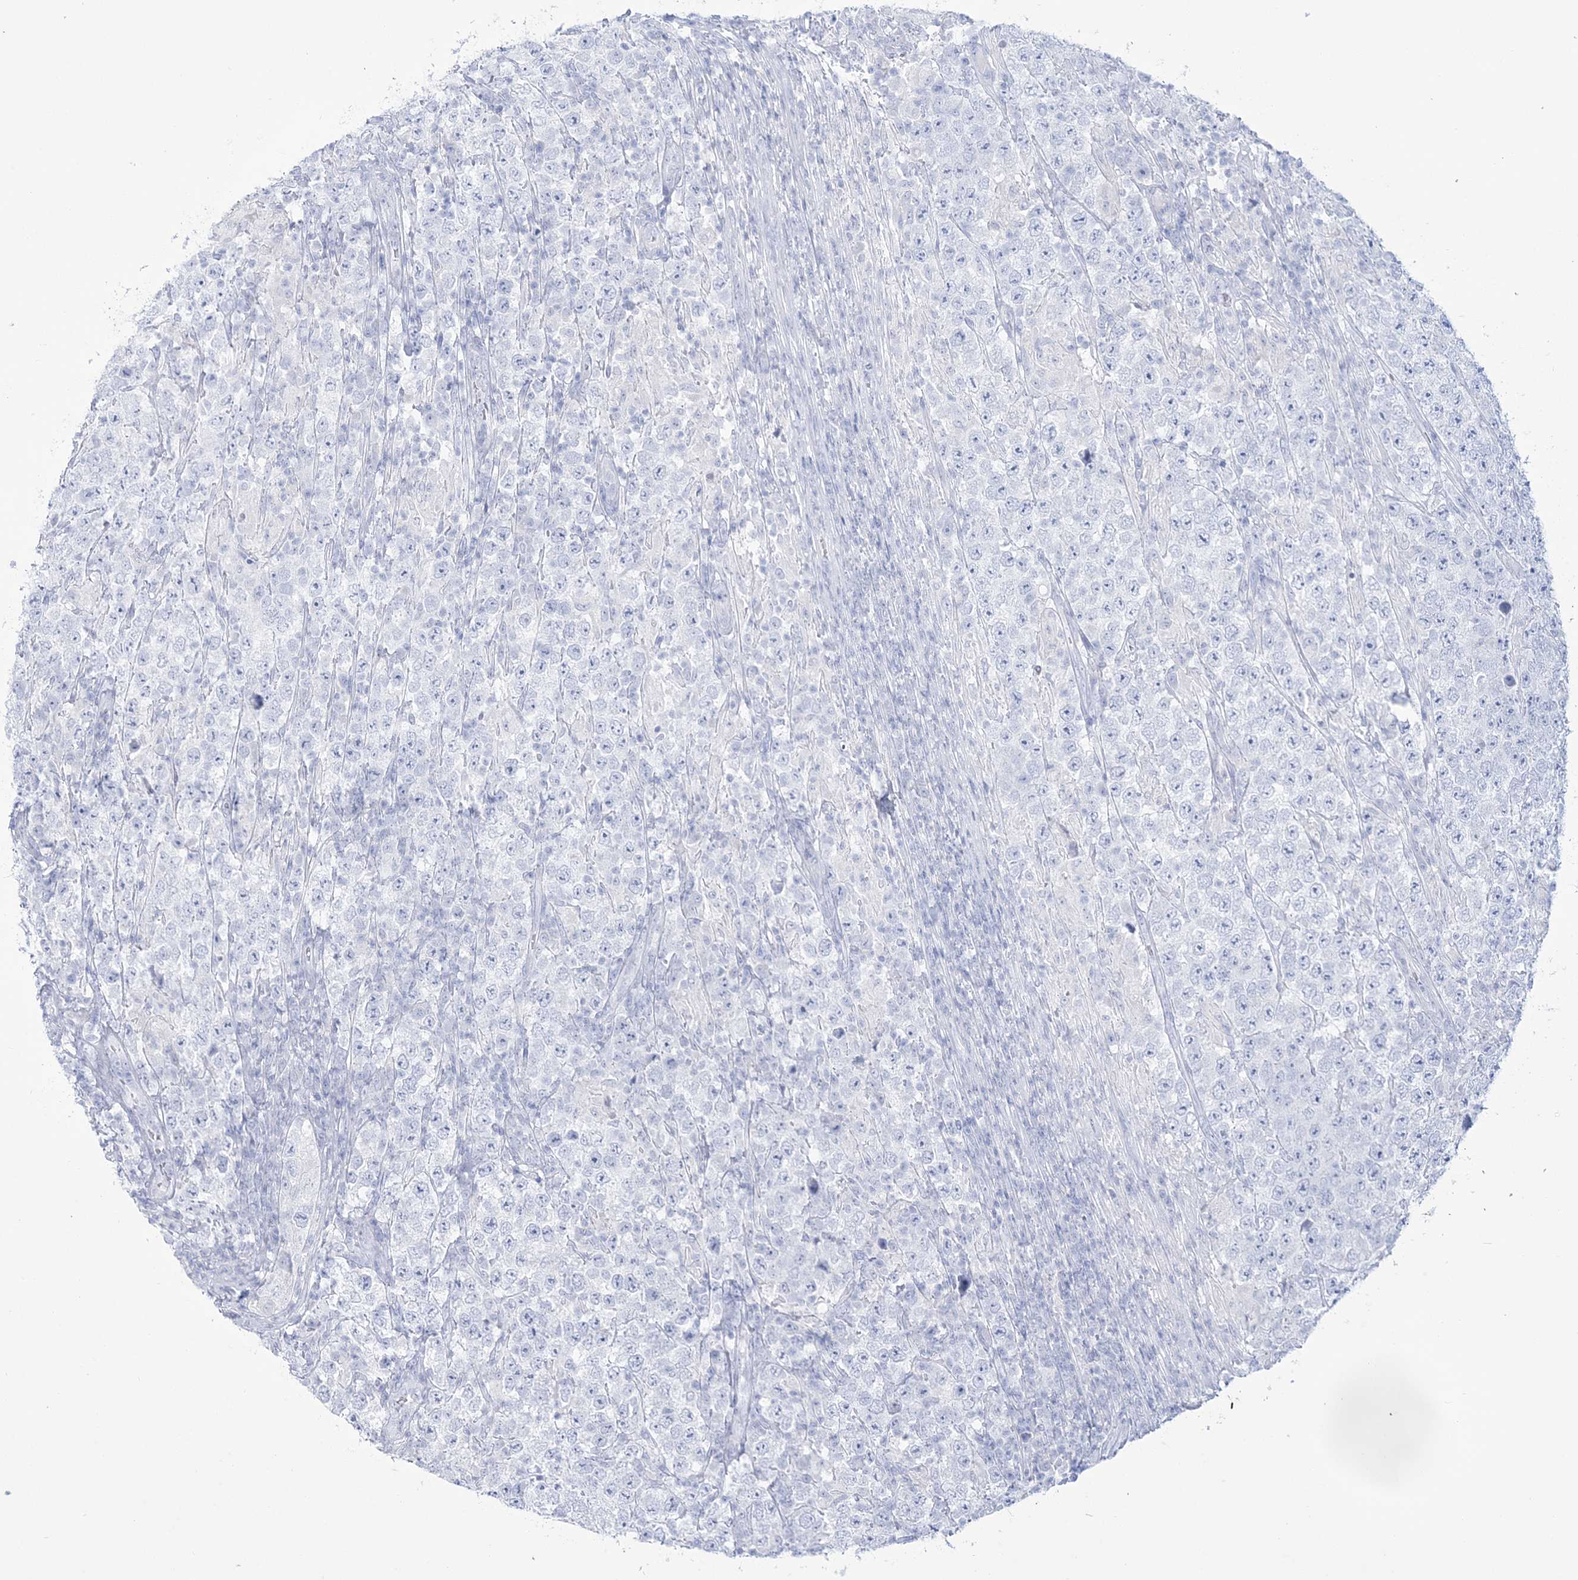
{"staining": {"intensity": "negative", "quantity": "none", "location": "none"}, "tissue": "testis cancer", "cell_type": "Tumor cells", "image_type": "cancer", "snomed": [{"axis": "morphology", "description": "Normal tissue, NOS"}, {"axis": "morphology", "description": "Urothelial carcinoma, High grade"}, {"axis": "morphology", "description": "Seminoma, NOS"}, {"axis": "morphology", "description": "Carcinoma, Embryonal, NOS"}, {"axis": "topography", "description": "Urinary bladder"}, {"axis": "topography", "description": "Testis"}], "caption": "An image of human testis cancer is negative for staining in tumor cells. The staining is performed using DAB brown chromogen with nuclei counter-stained in using hematoxylin.", "gene": "RBP2", "patient": {"sex": "male", "age": 41}}